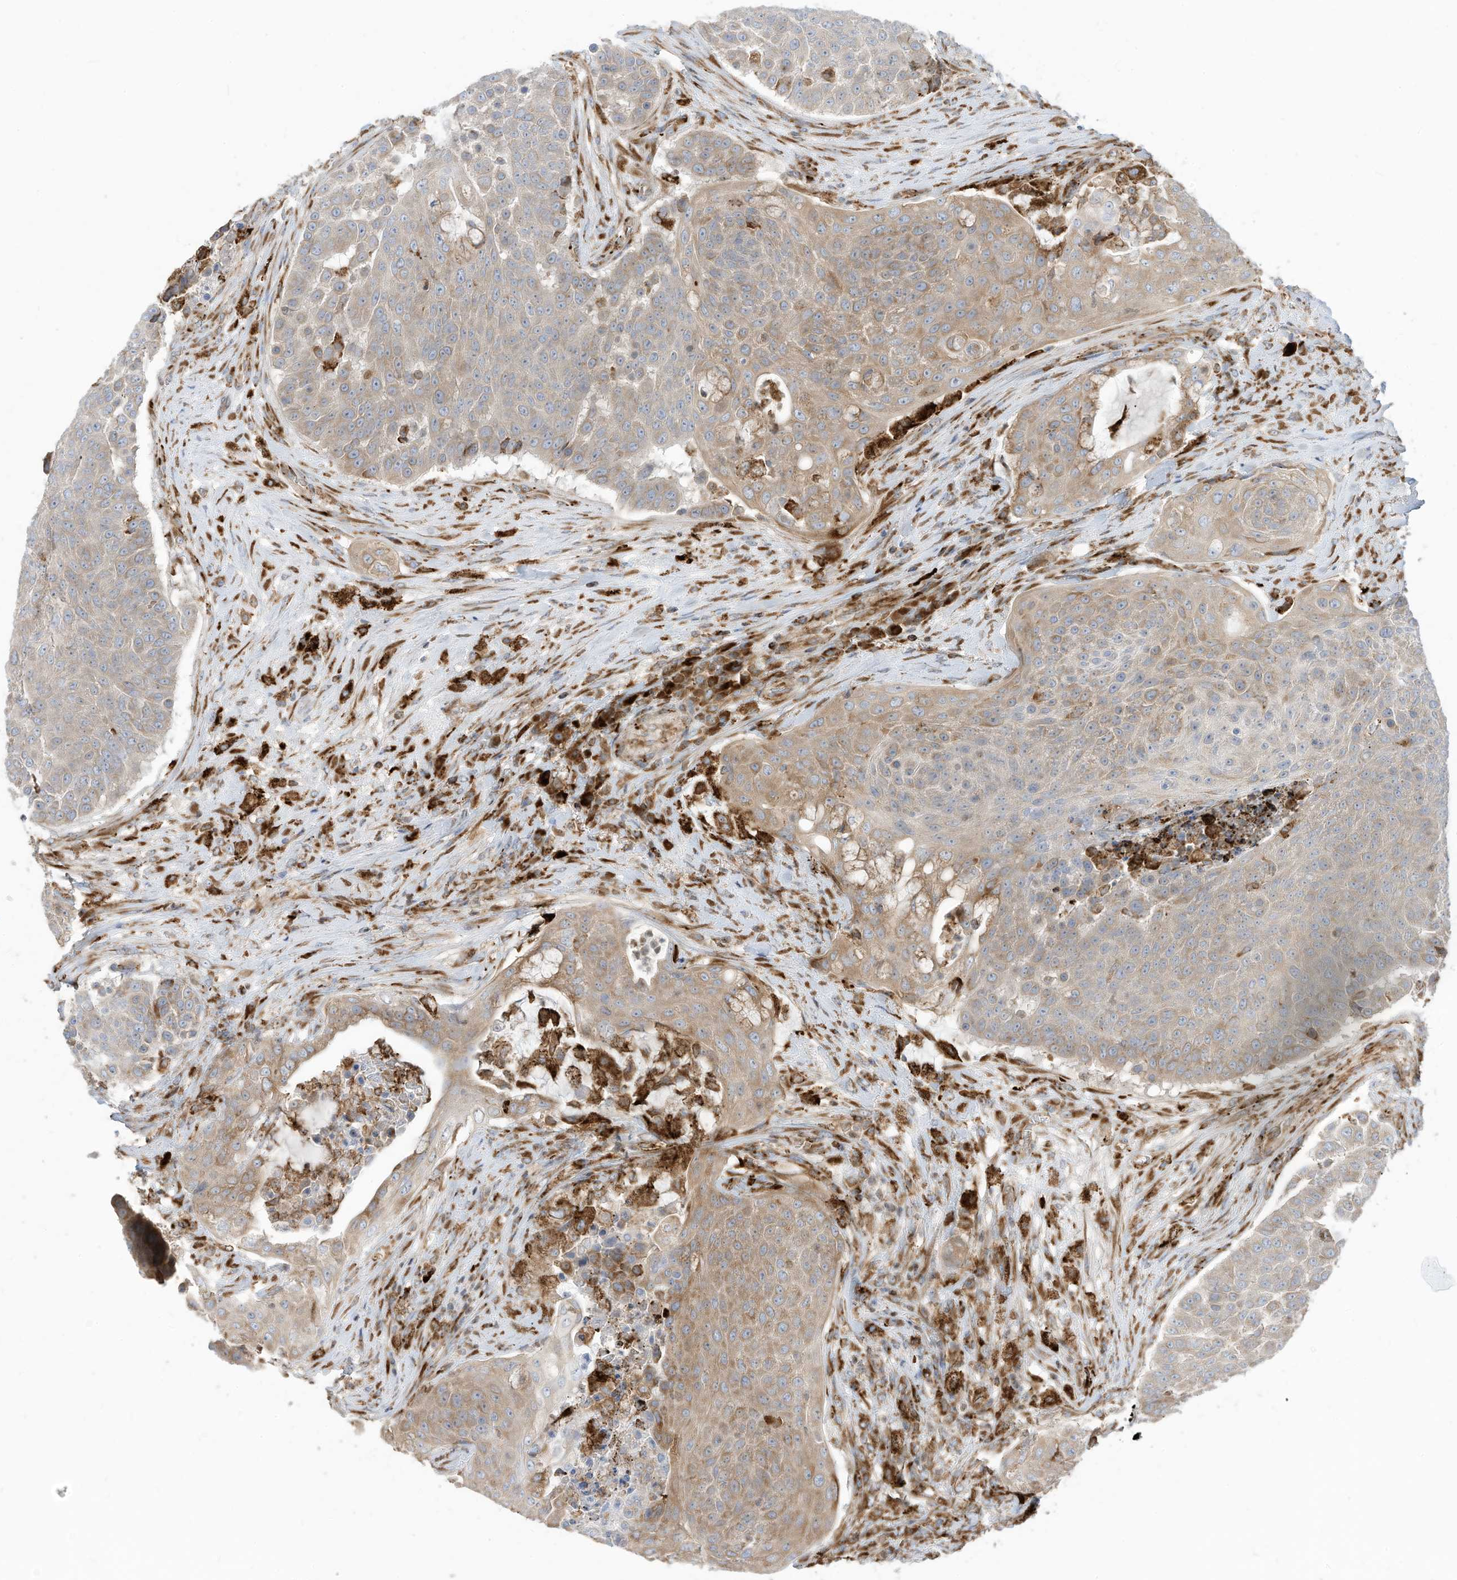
{"staining": {"intensity": "weak", "quantity": "25%-75%", "location": "cytoplasmic/membranous"}, "tissue": "urothelial cancer", "cell_type": "Tumor cells", "image_type": "cancer", "snomed": [{"axis": "morphology", "description": "Urothelial carcinoma, High grade"}, {"axis": "topography", "description": "Urinary bladder"}], "caption": "Immunohistochemical staining of urothelial cancer reveals low levels of weak cytoplasmic/membranous staining in approximately 25%-75% of tumor cells.", "gene": "TRNAU1AP", "patient": {"sex": "female", "age": 63}}